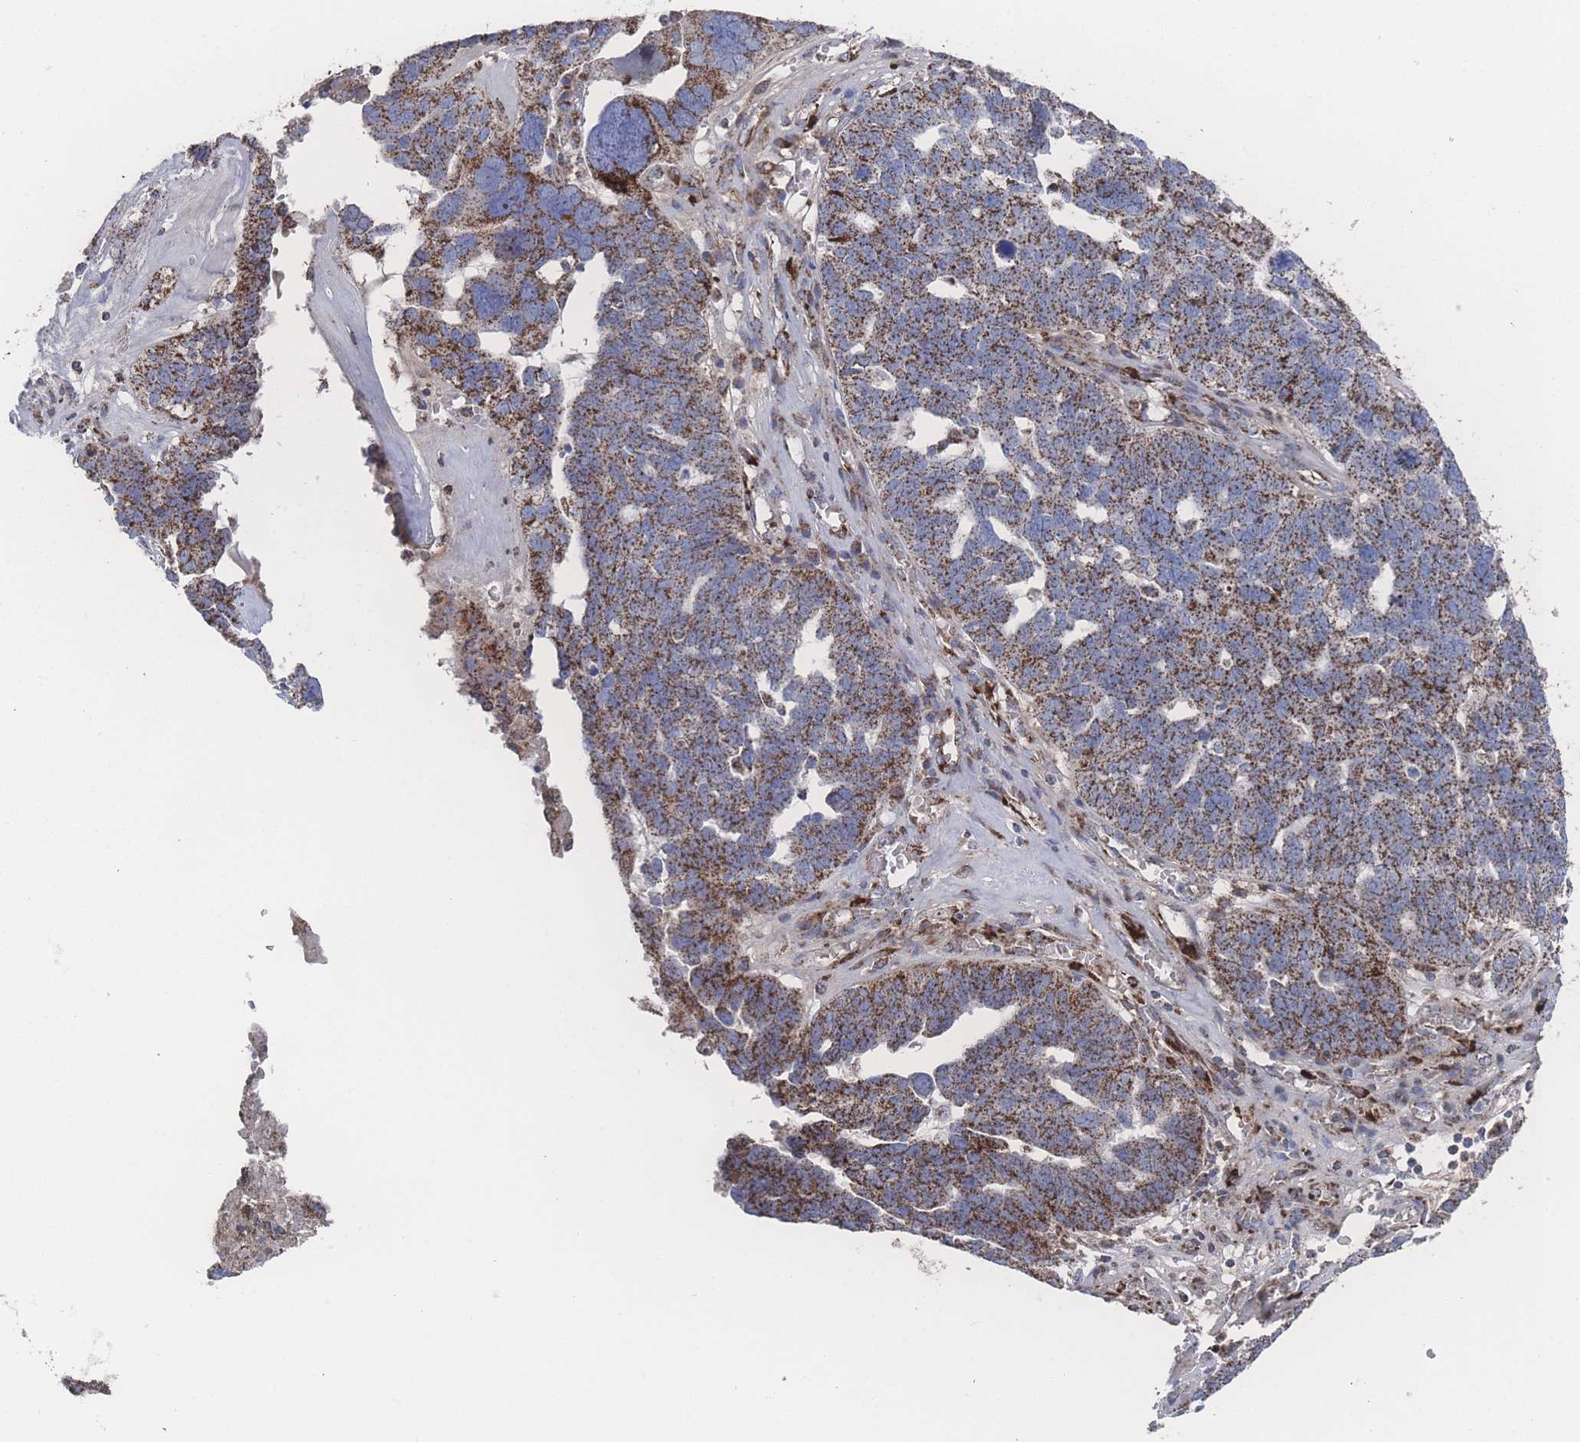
{"staining": {"intensity": "strong", "quantity": ">75%", "location": "cytoplasmic/membranous"}, "tissue": "ovarian cancer", "cell_type": "Tumor cells", "image_type": "cancer", "snomed": [{"axis": "morphology", "description": "Cystadenocarcinoma, serous, NOS"}, {"axis": "topography", "description": "Ovary"}], "caption": "Strong cytoplasmic/membranous expression for a protein is appreciated in about >75% of tumor cells of ovarian cancer using immunohistochemistry (IHC).", "gene": "PEX14", "patient": {"sex": "female", "age": 59}}